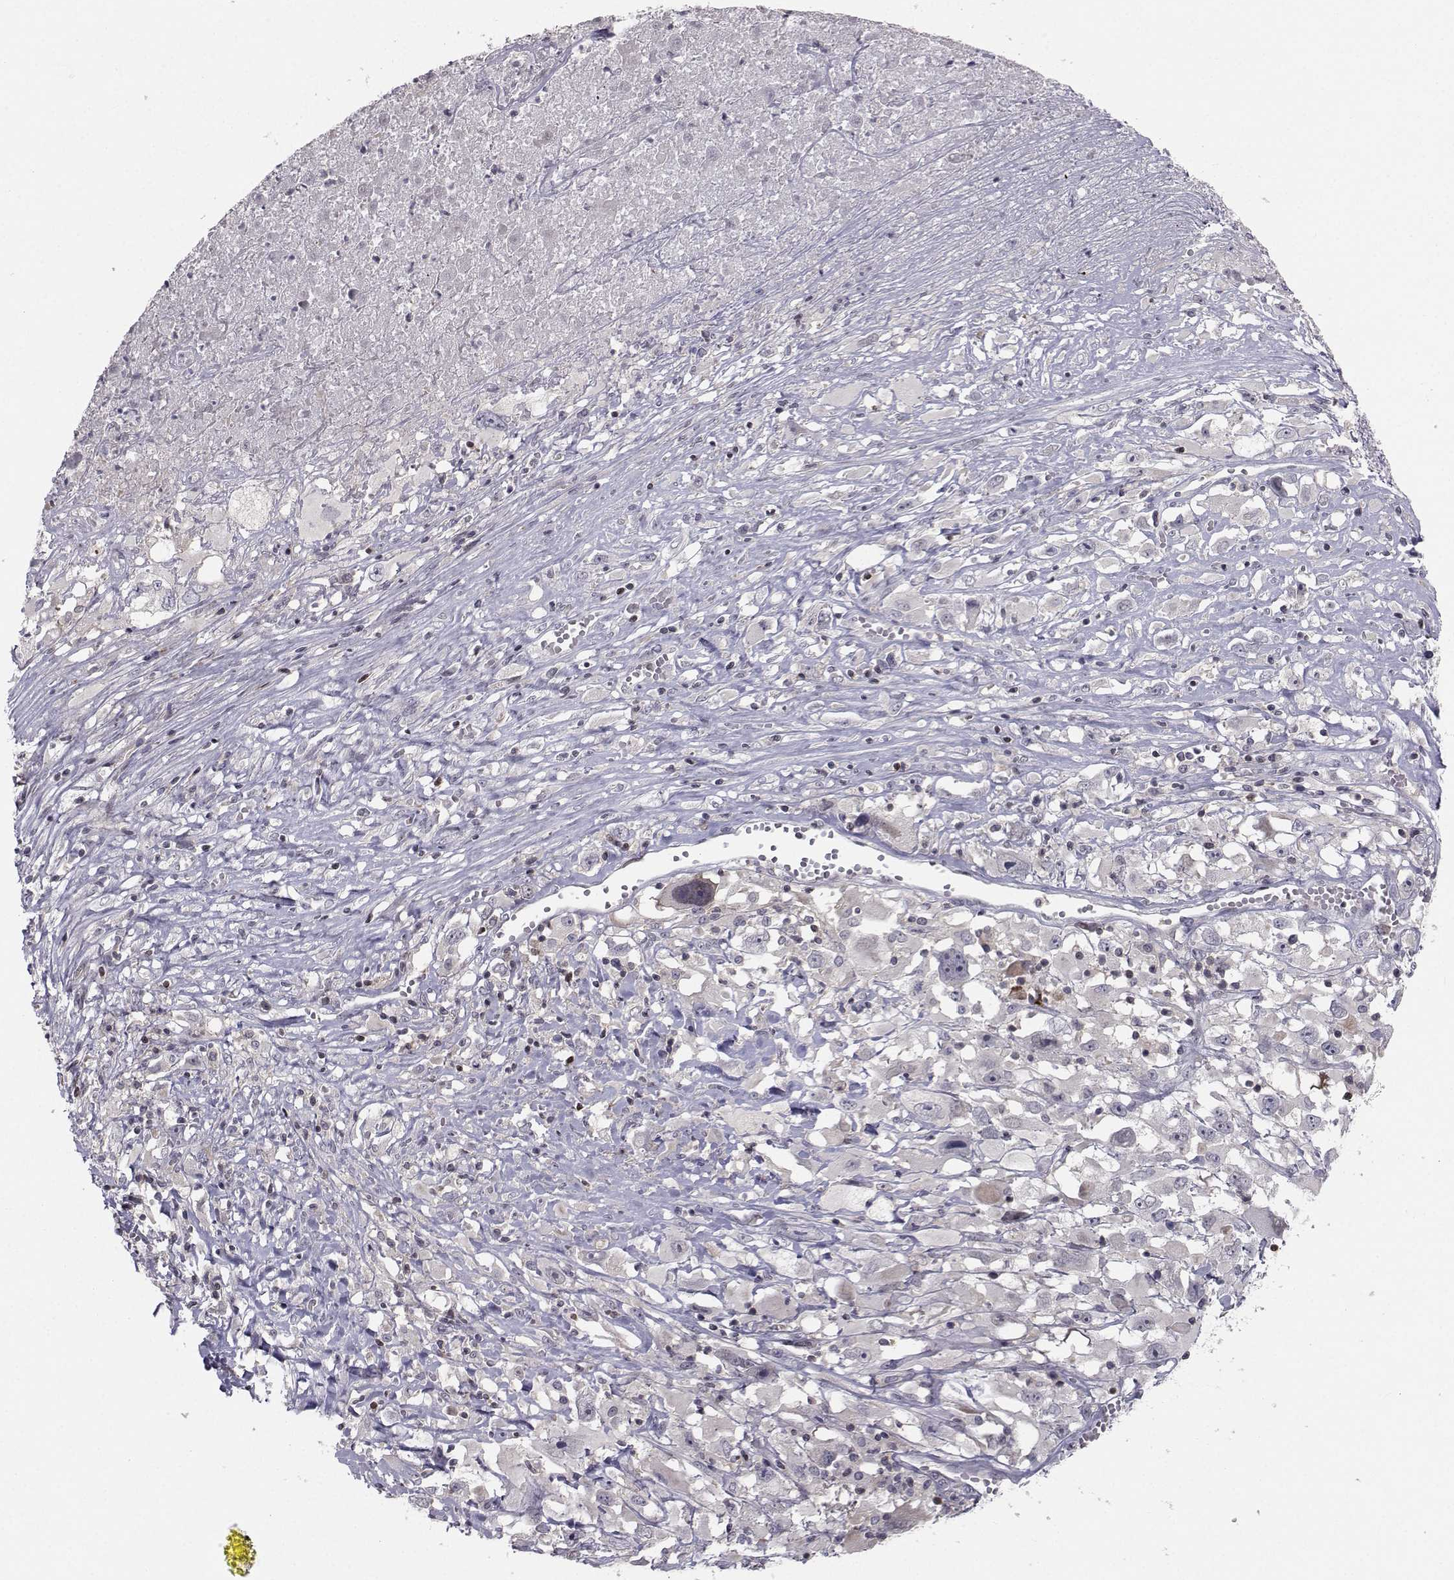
{"staining": {"intensity": "negative", "quantity": "none", "location": "none"}, "tissue": "melanoma", "cell_type": "Tumor cells", "image_type": "cancer", "snomed": [{"axis": "morphology", "description": "Malignant melanoma, Metastatic site"}, {"axis": "topography", "description": "Soft tissue"}], "caption": "DAB immunohistochemical staining of malignant melanoma (metastatic site) exhibits no significant staining in tumor cells.", "gene": "PCP4L1", "patient": {"sex": "male", "age": 50}}